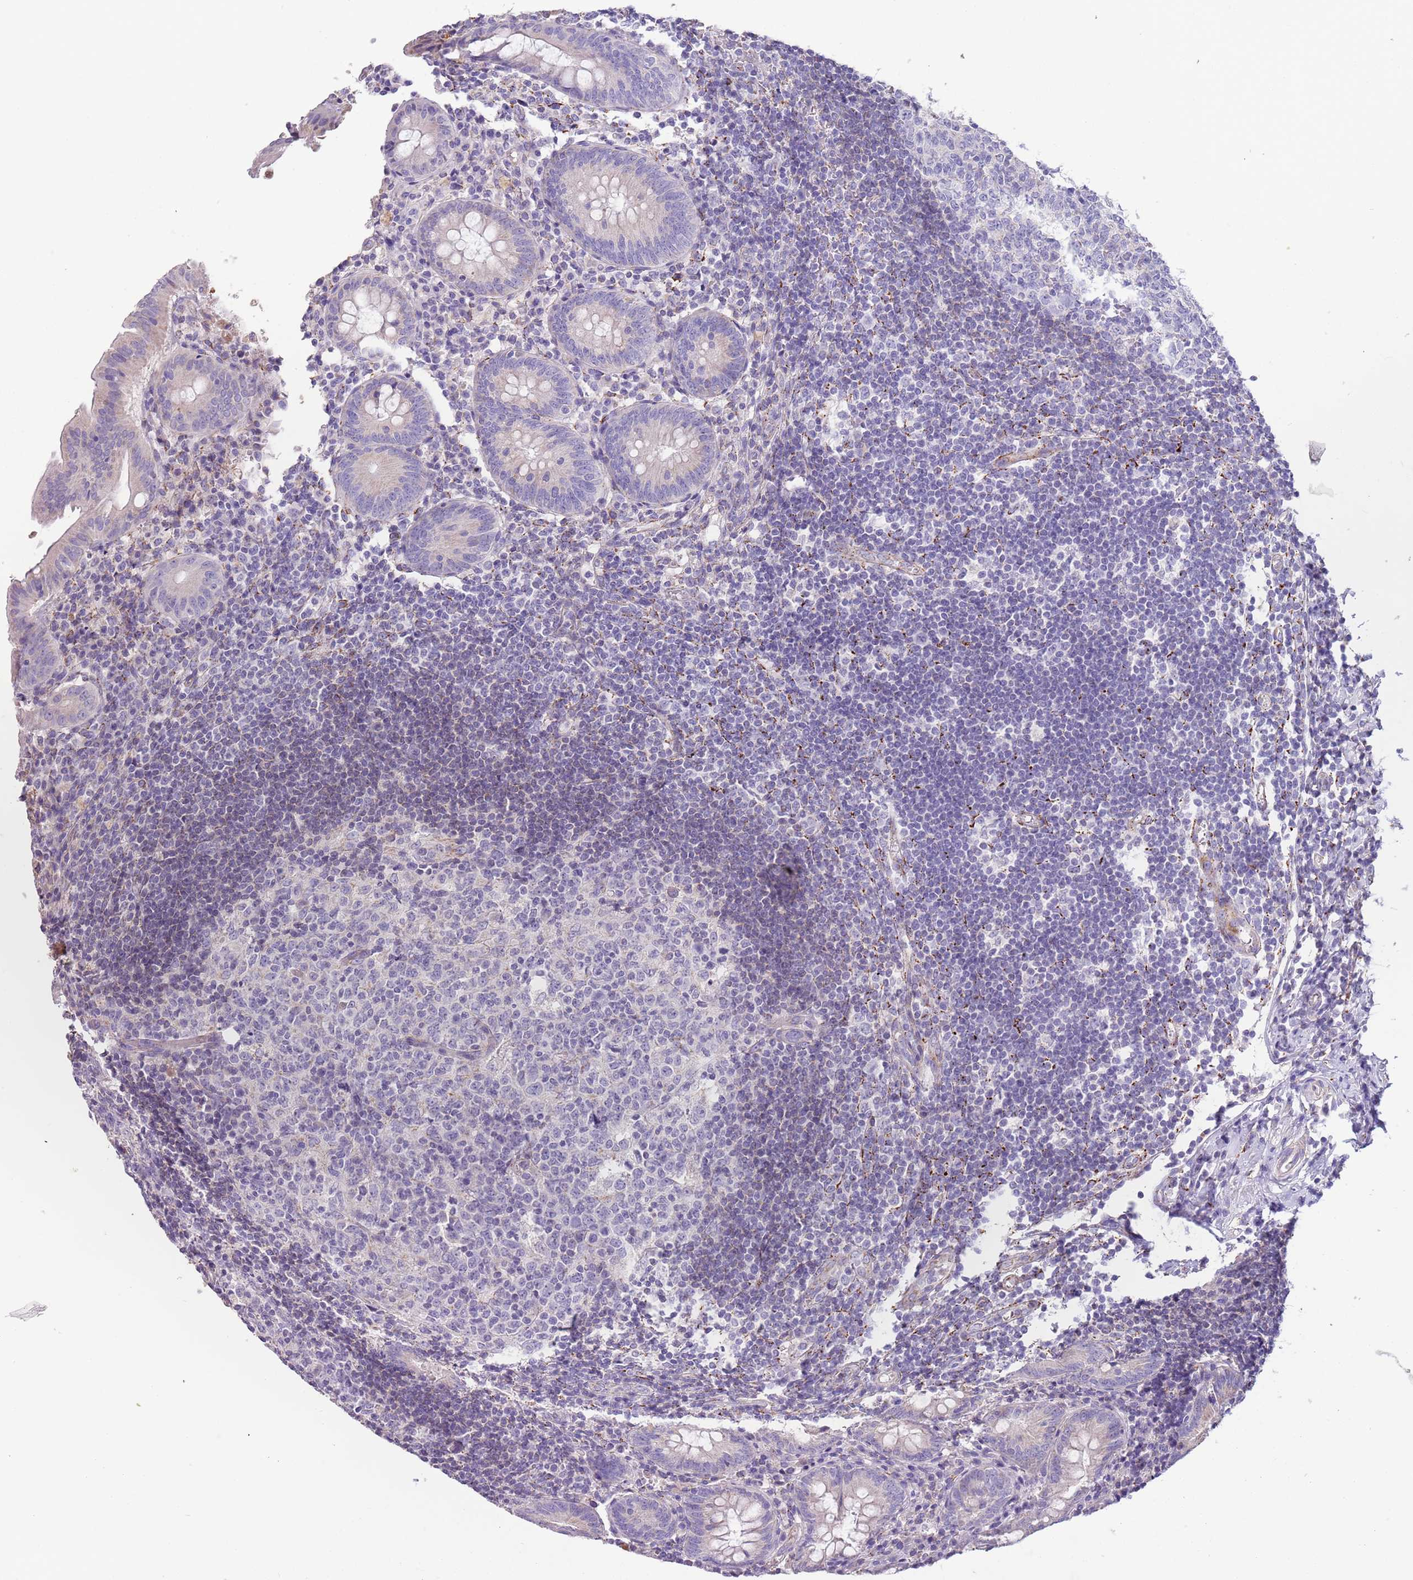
{"staining": {"intensity": "negative", "quantity": "none", "location": "none"}, "tissue": "appendix", "cell_type": "Glandular cells", "image_type": "normal", "snomed": [{"axis": "morphology", "description": "Normal tissue, NOS"}, {"axis": "topography", "description": "Appendix"}], "caption": "There is no significant expression in glandular cells of appendix. (DAB (3,3'-diaminobenzidine) IHC visualized using brightfield microscopy, high magnification).", "gene": "RNF222", "patient": {"sex": "female", "age": 54}}